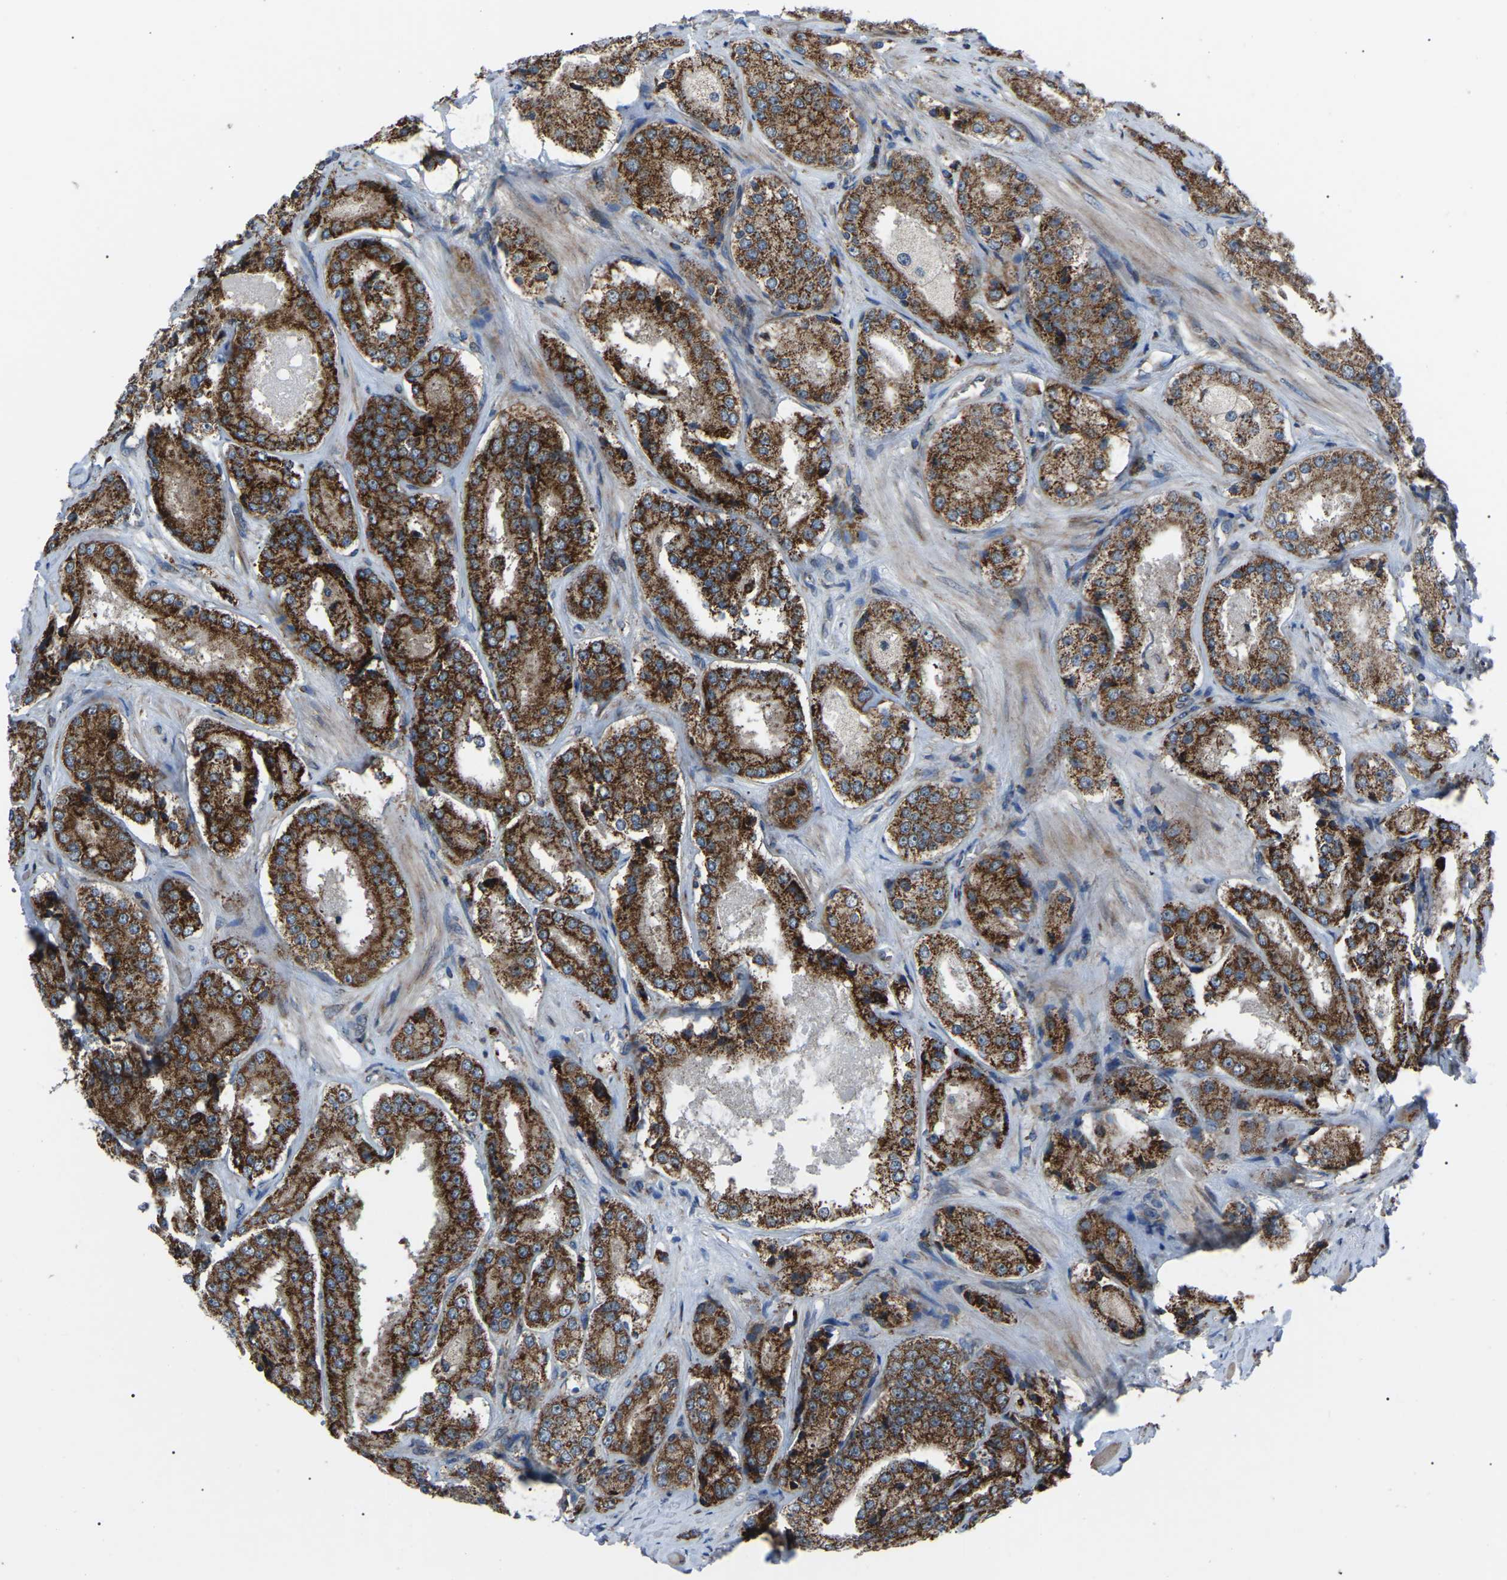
{"staining": {"intensity": "strong", "quantity": ">75%", "location": "cytoplasmic/membranous"}, "tissue": "prostate cancer", "cell_type": "Tumor cells", "image_type": "cancer", "snomed": [{"axis": "morphology", "description": "Adenocarcinoma, High grade"}, {"axis": "topography", "description": "Prostate"}], "caption": "Prostate cancer (high-grade adenocarcinoma) stained for a protein displays strong cytoplasmic/membranous positivity in tumor cells.", "gene": "AGO2", "patient": {"sex": "male", "age": 65}}